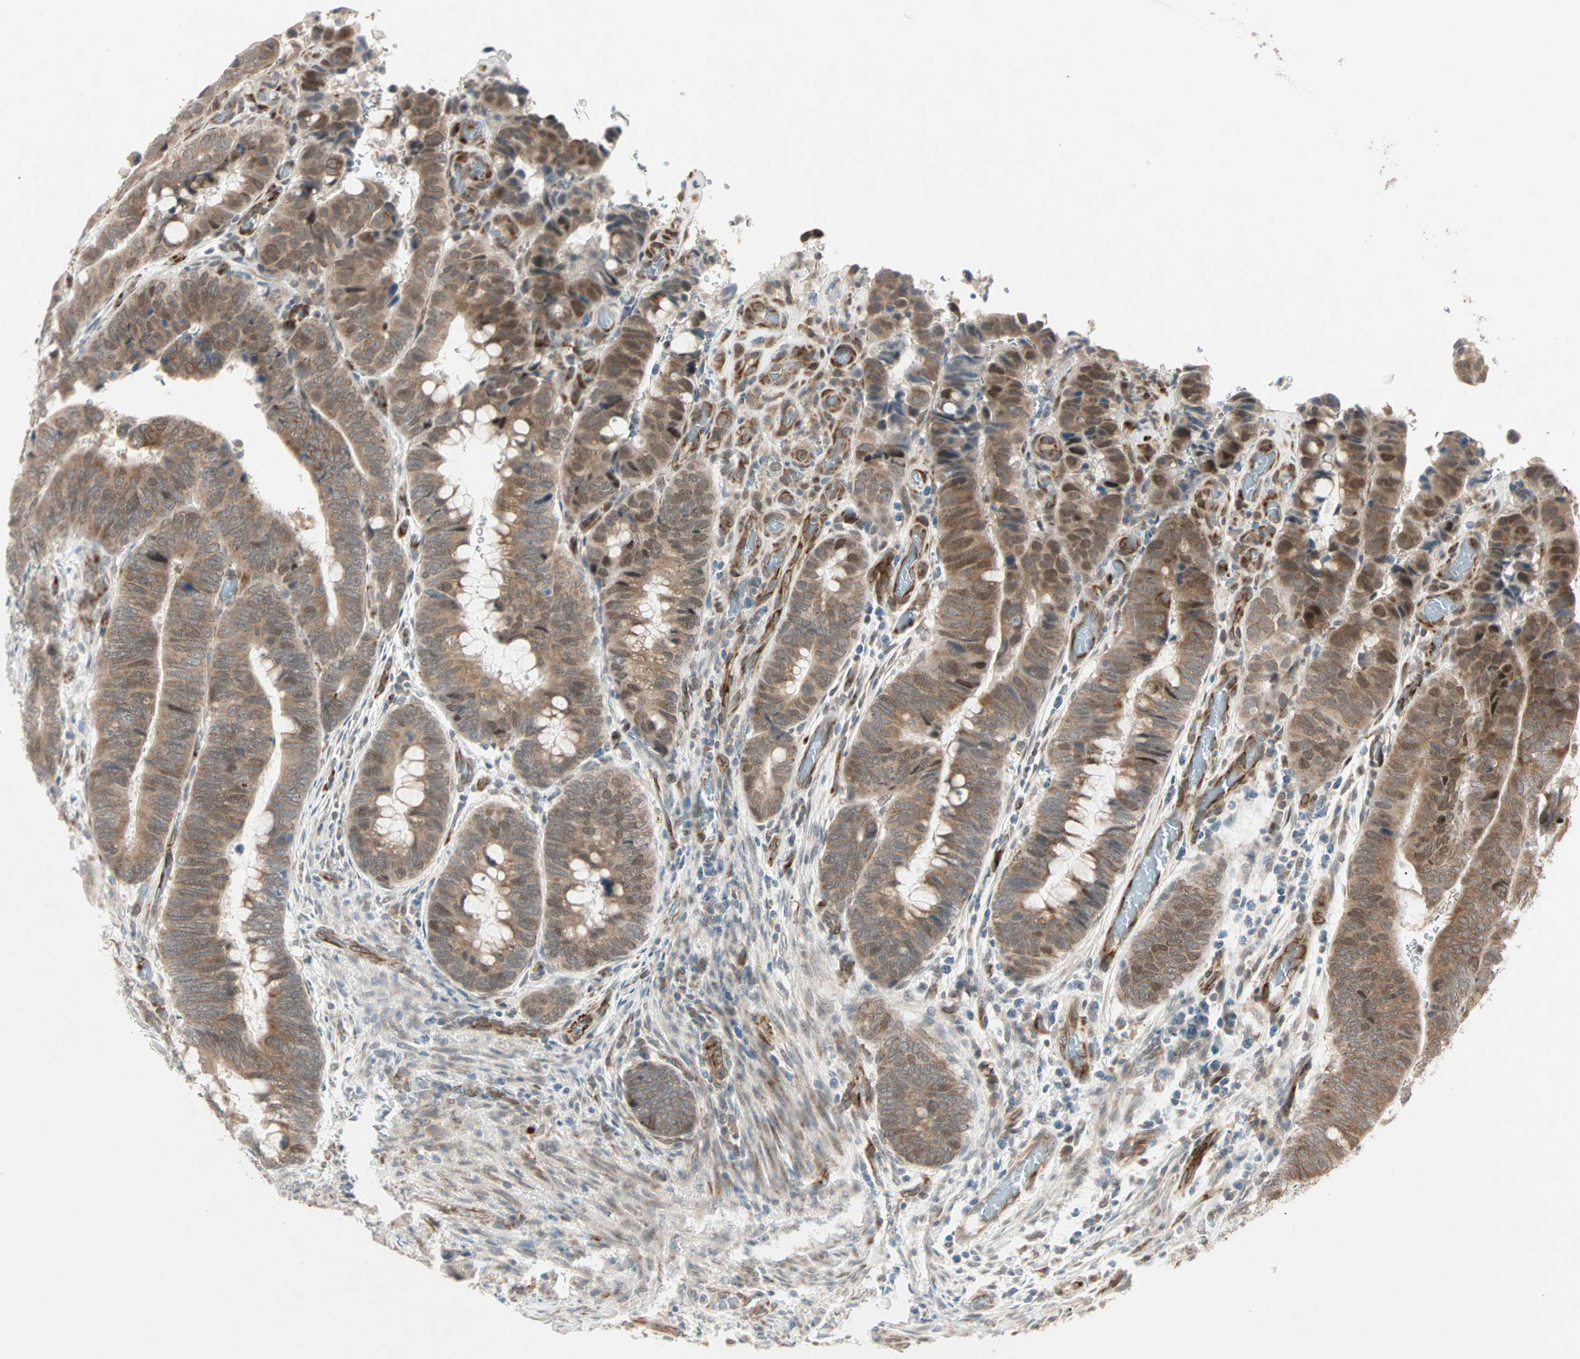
{"staining": {"intensity": "moderate", "quantity": ">75%", "location": "cytoplasmic/membranous,nuclear"}, "tissue": "colorectal cancer", "cell_type": "Tumor cells", "image_type": "cancer", "snomed": [{"axis": "morphology", "description": "Normal tissue, NOS"}, {"axis": "morphology", "description": "Adenocarcinoma, NOS"}, {"axis": "topography", "description": "Rectum"}, {"axis": "topography", "description": "Peripheral nerve tissue"}], "caption": "Immunohistochemical staining of human colorectal cancer (adenocarcinoma) demonstrates medium levels of moderate cytoplasmic/membranous and nuclear positivity in about >75% of tumor cells. The staining is performed using DAB brown chromogen to label protein expression. The nuclei are counter-stained blue using hematoxylin.", "gene": "ZNF37A", "patient": {"sex": "male", "age": 92}}